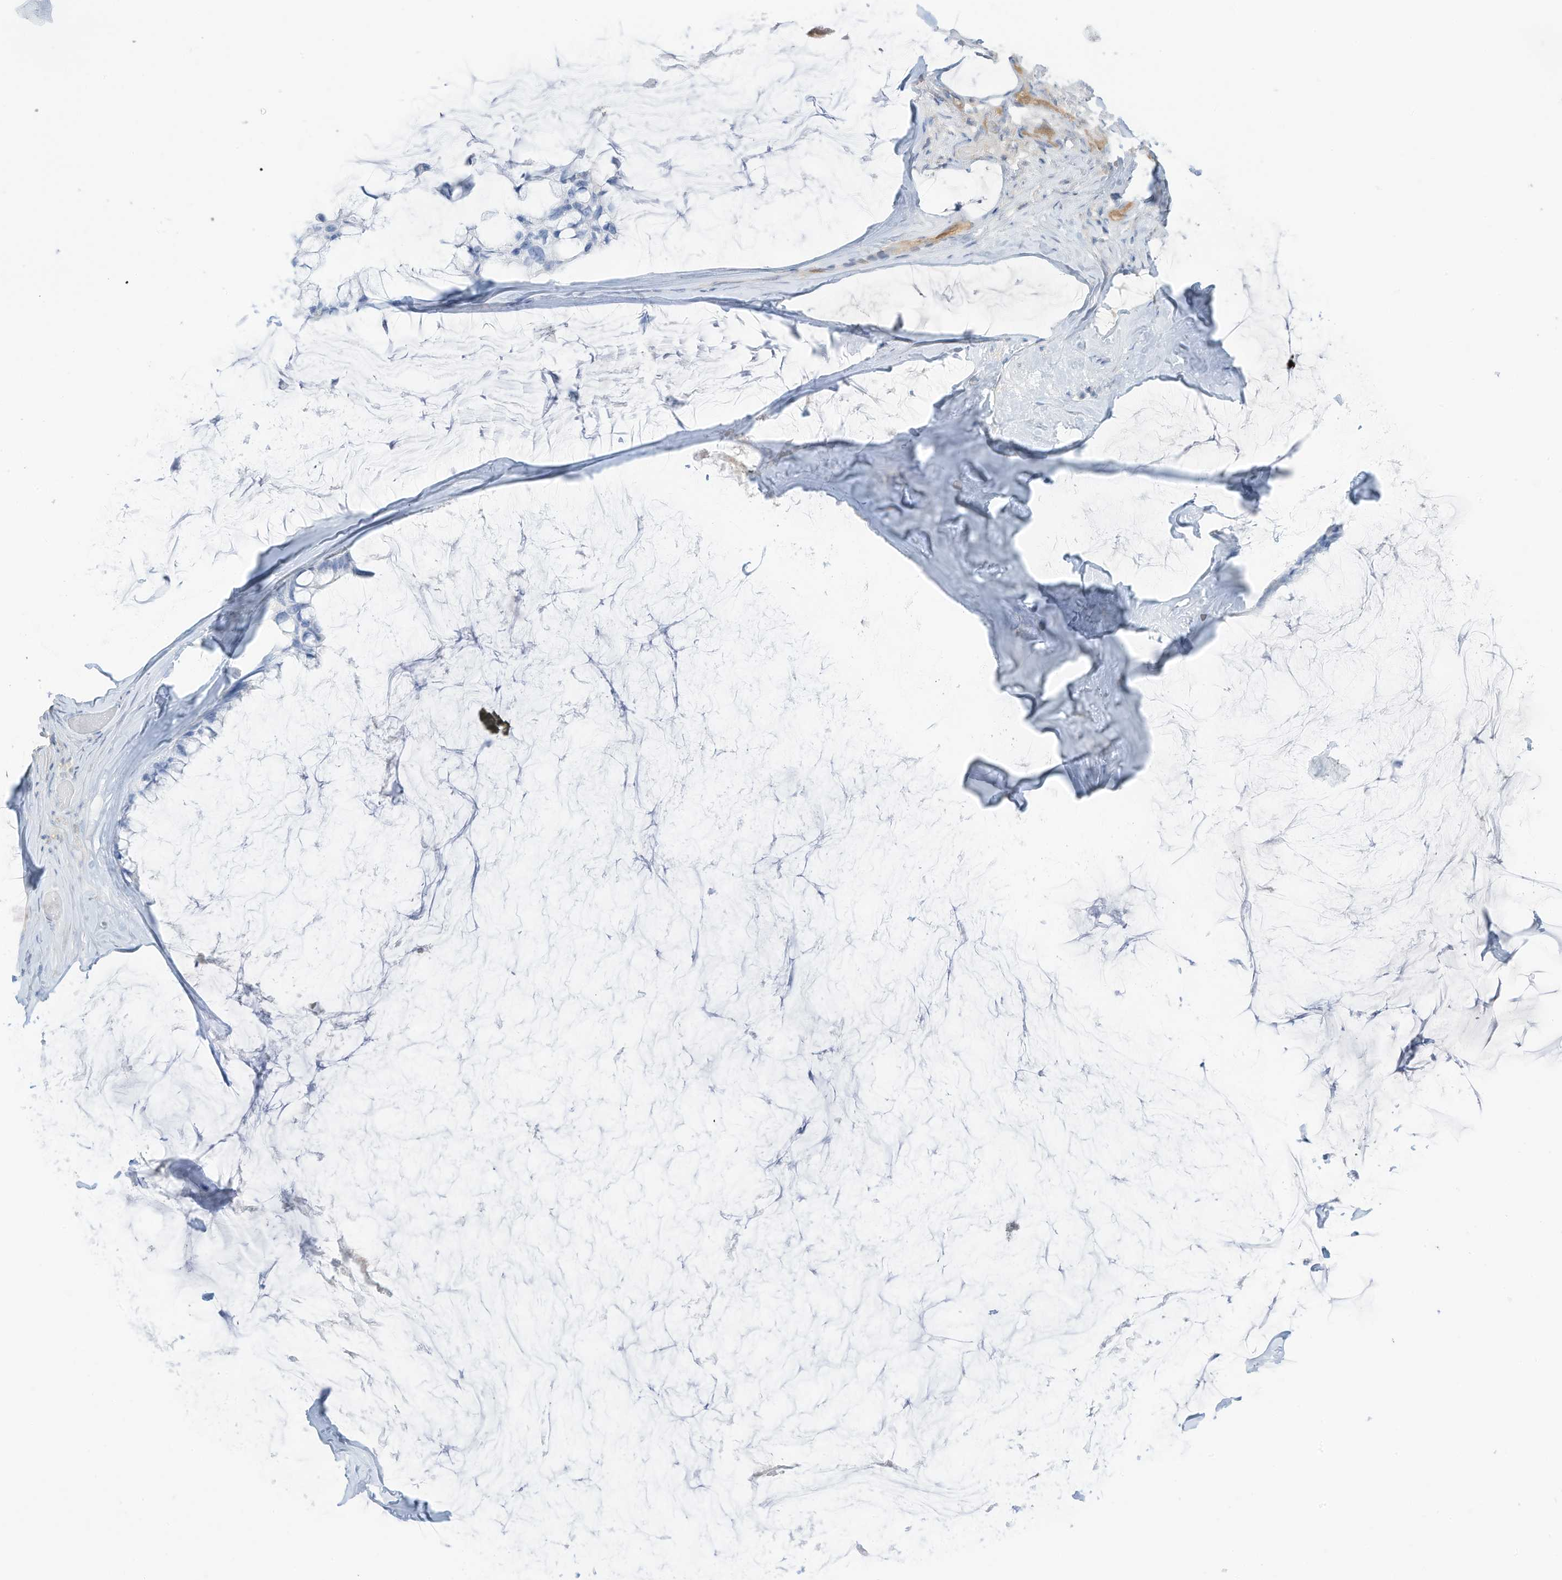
{"staining": {"intensity": "negative", "quantity": "none", "location": "none"}, "tissue": "ovarian cancer", "cell_type": "Tumor cells", "image_type": "cancer", "snomed": [{"axis": "morphology", "description": "Cystadenocarcinoma, mucinous, NOS"}, {"axis": "topography", "description": "Ovary"}], "caption": "Tumor cells show no significant protein expression in ovarian cancer (mucinous cystadenocarcinoma). (Immunohistochemistry, brightfield microscopy, high magnification).", "gene": "HSD17B13", "patient": {"sex": "female", "age": 39}}